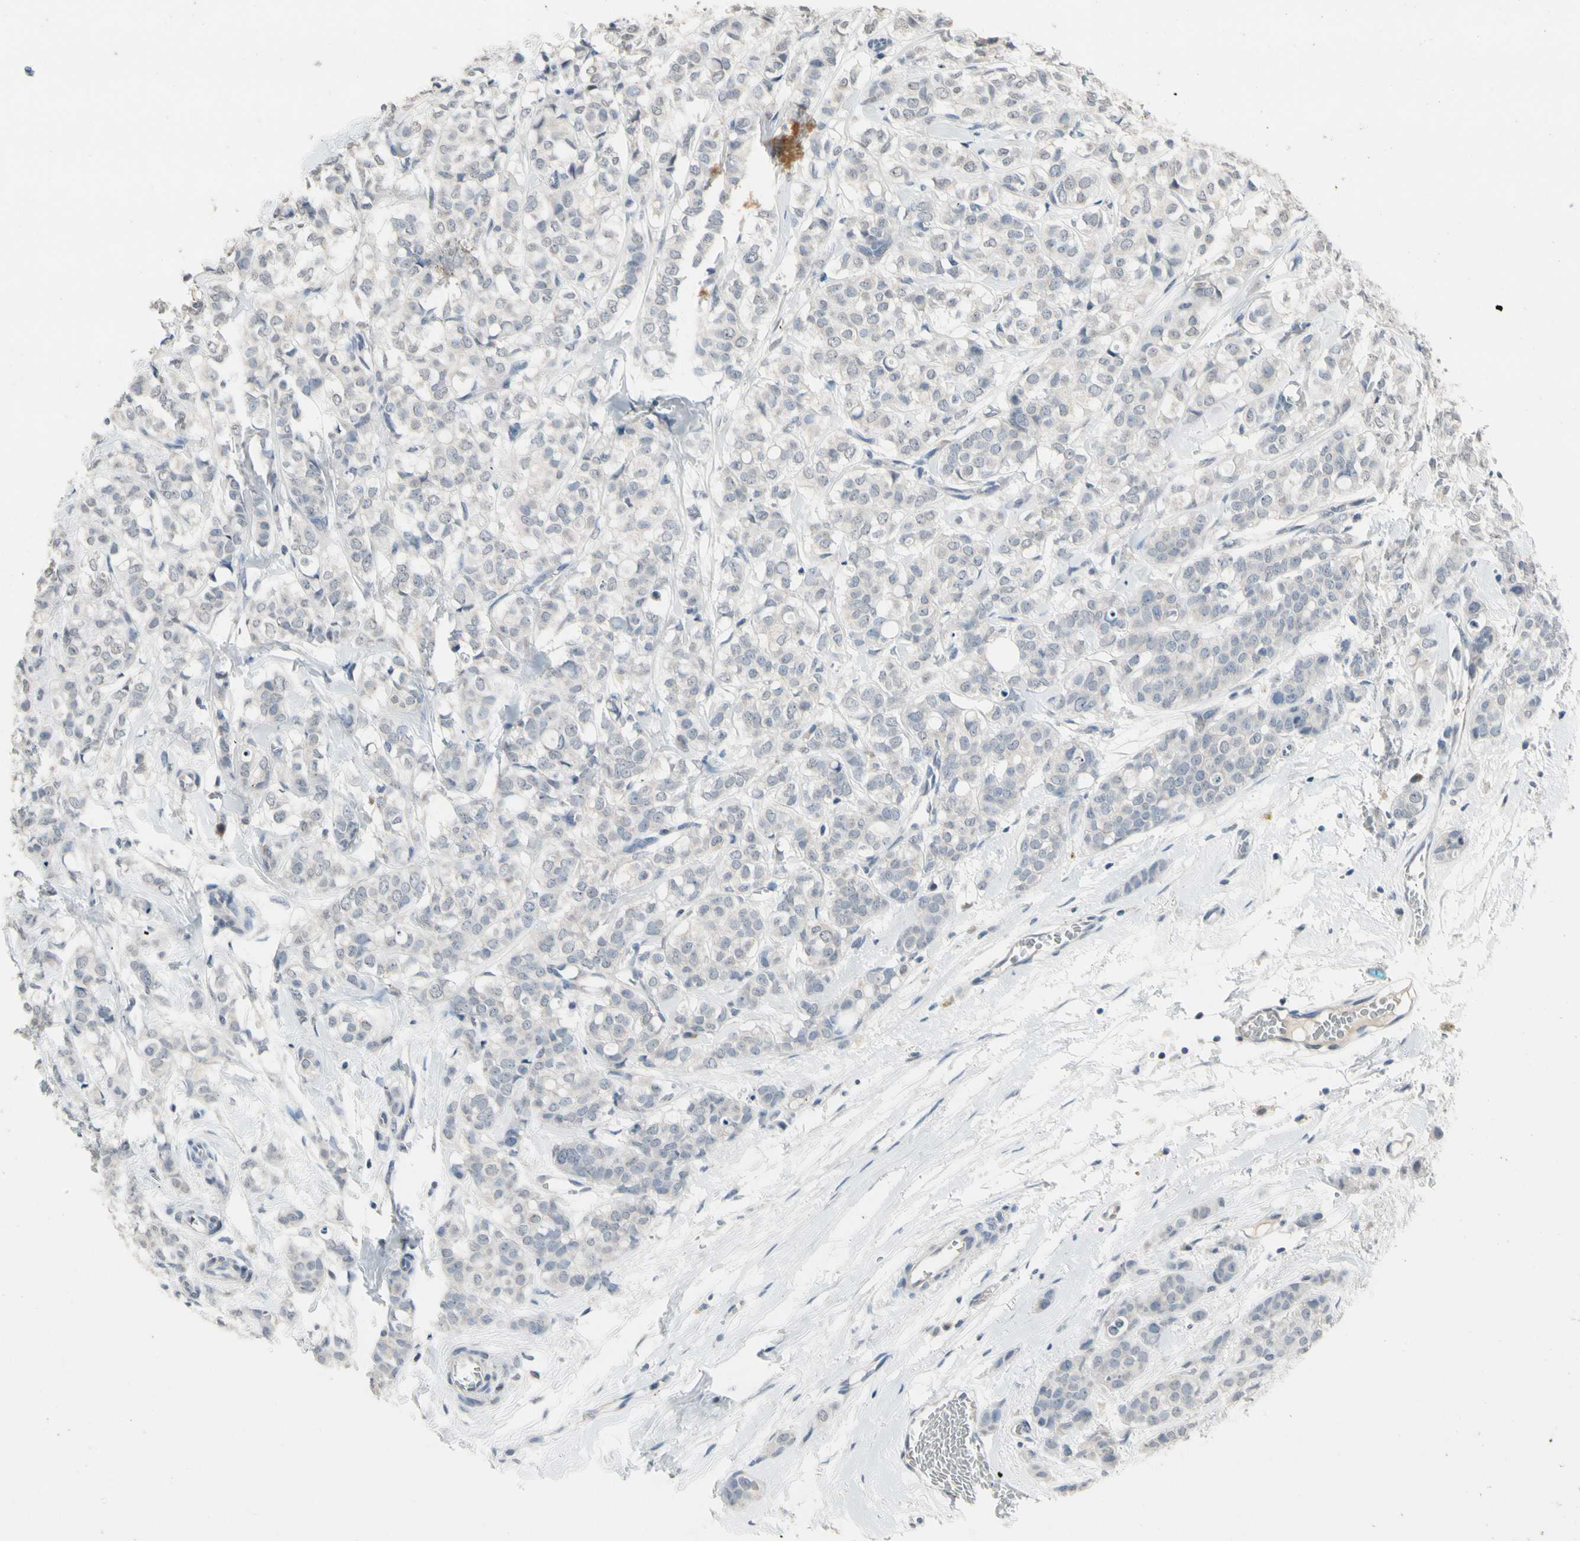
{"staining": {"intensity": "weak", "quantity": "<25%", "location": "cytoplasmic/membranous"}, "tissue": "breast cancer", "cell_type": "Tumor cells", "image_type": "cancer", "snomed": [{"axis": "morphology", "description": "Lobular carcinoma"}, {"axis": "topography", "description": "Breast"}], "caption": "This histopathology image is of breast lobular carcinoma stained with immunohistochemistry to label a protein in brown with the nuclei are counter-stained blue. There is no staining in tumor cells.", "gene": "SV2A", "patient": {"sex": "female", "age": 60}}